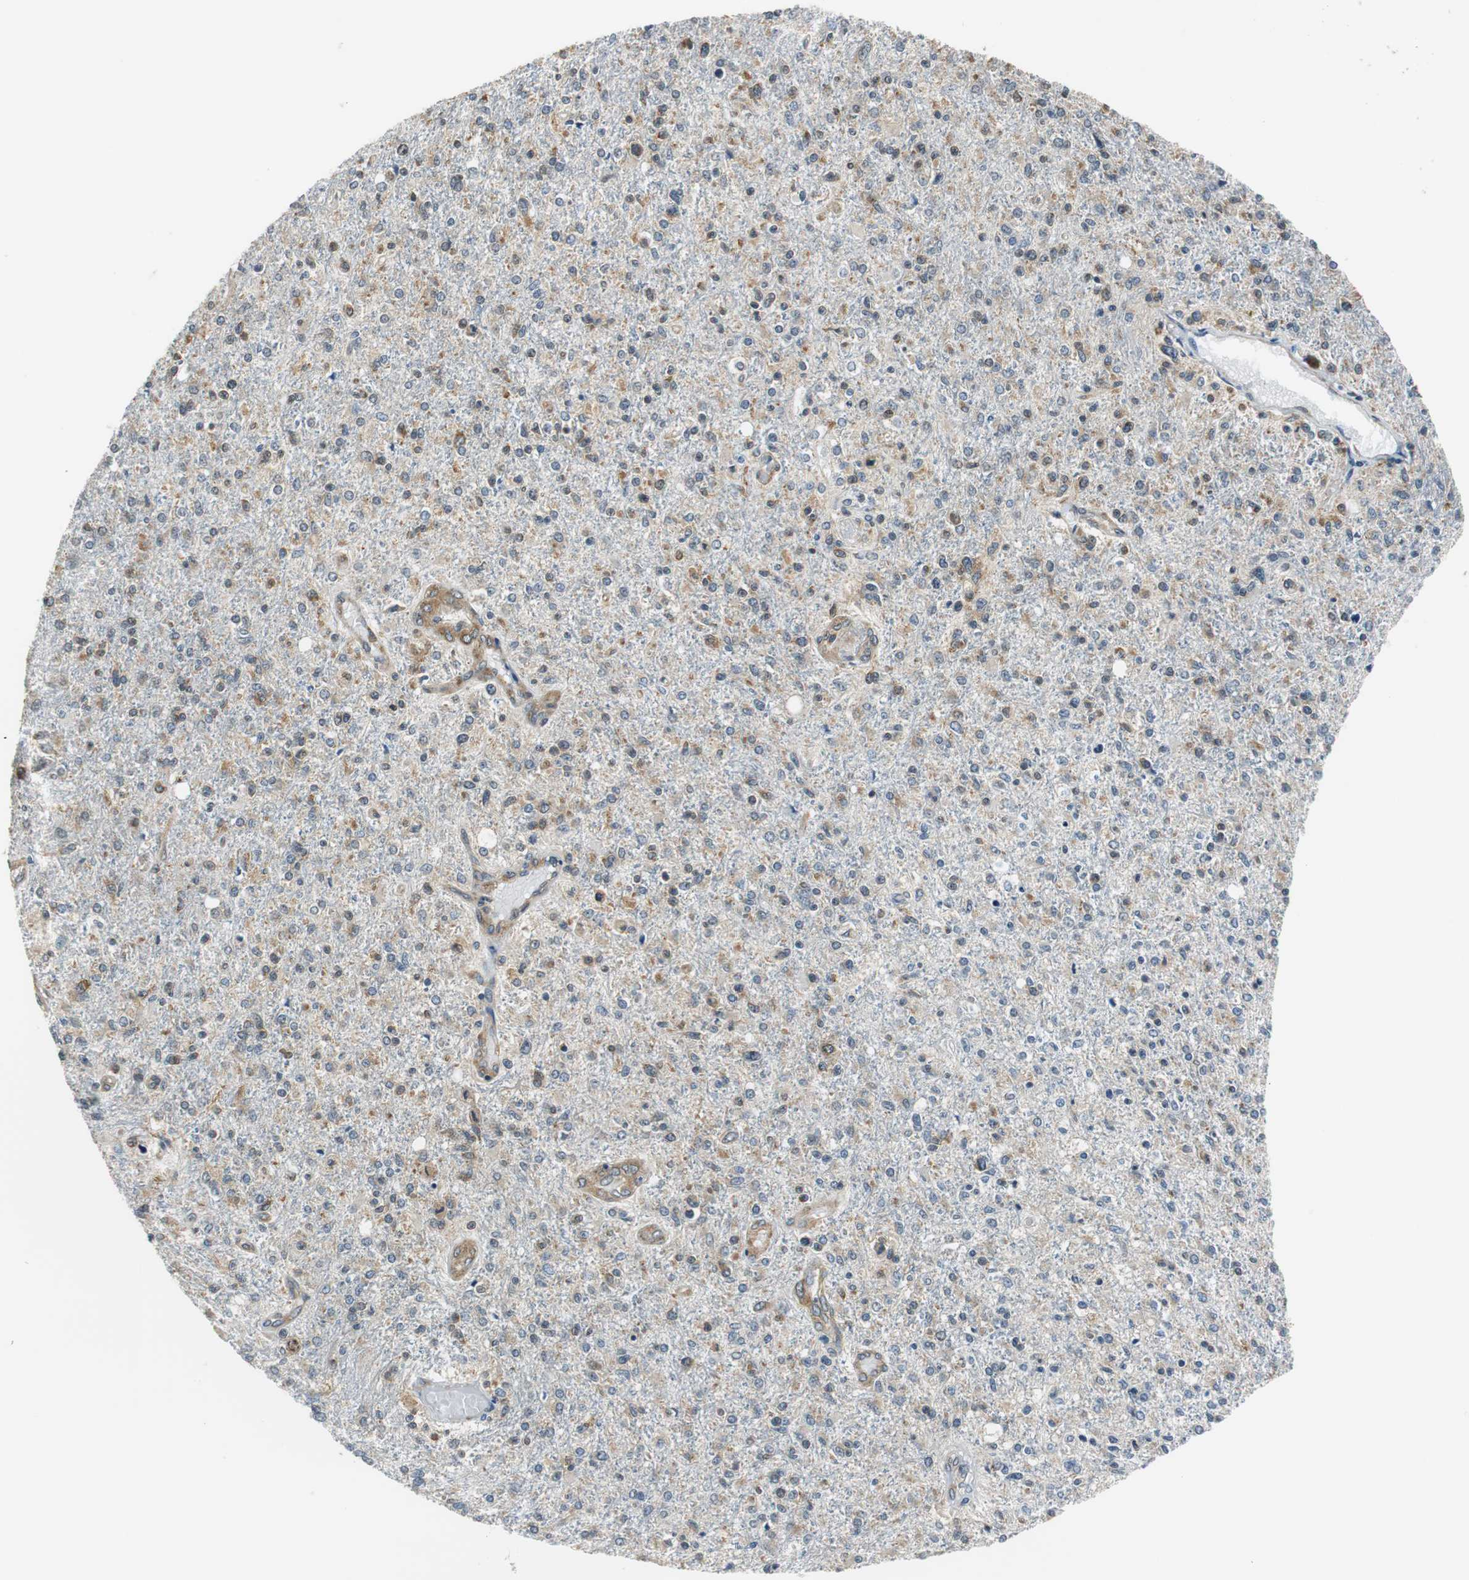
{"staining": {"intensity": "moderate", "quantity": "25%-75%", "location": "cytoplasmic/membranous"}, "tissue": "glioma", "cell_type": "Tumor cells", "image_type": "cancer", "snomed": [{"axis": "morphology", "description": "Glioma, malignant, High grade"}, {"axis": "topography", "description": "Cerebral cortex"}], "caption": "Brown immunohistochemical staining in malignant glioma (high-grade) demonstrates moderate cytoplasmic/membranous positivity in approximately 25%-75% of tumor cells.", "gene": "CNOT3", "patient": {"sex": "male", "age": 76}}